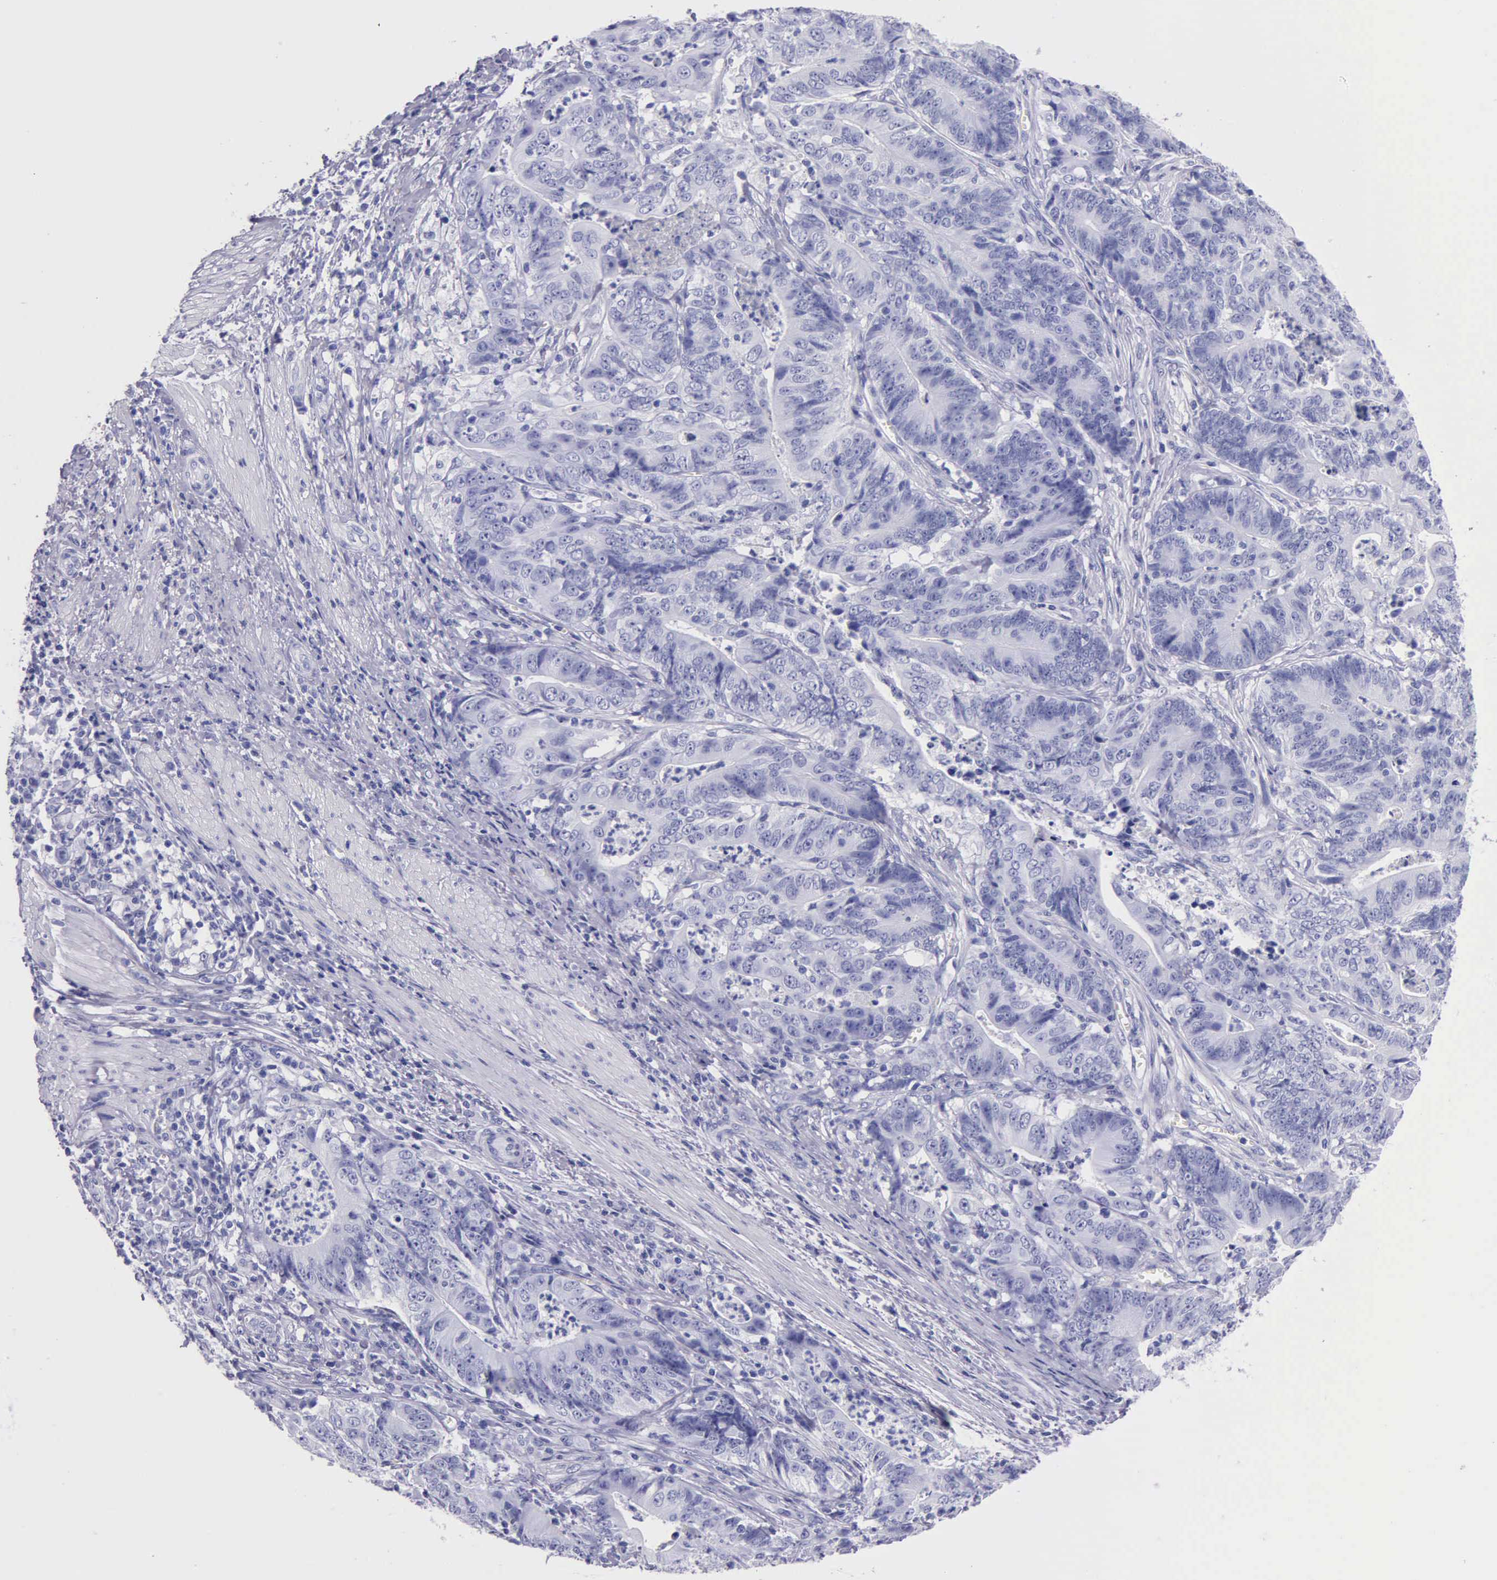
{"staining": {"intensity": "negative", "quantity": "none", "location": "none"}, "tissue": "stomach cancer", "cell_type": "Tumor cells", "image_type": "cancer", "snomed": [{"axis": "morphology", "description": "Adenocarcinoma, NOS"}, {"axis": "topography", "description": "Stomach, lower"}], "caption": "This is an immunohistochemistry (IHC) image of adenocarcinoma (stomach). There is no staining in tumor cells.", "gene": "KLK3", "patient": {"sex": "female", "age": 86}}